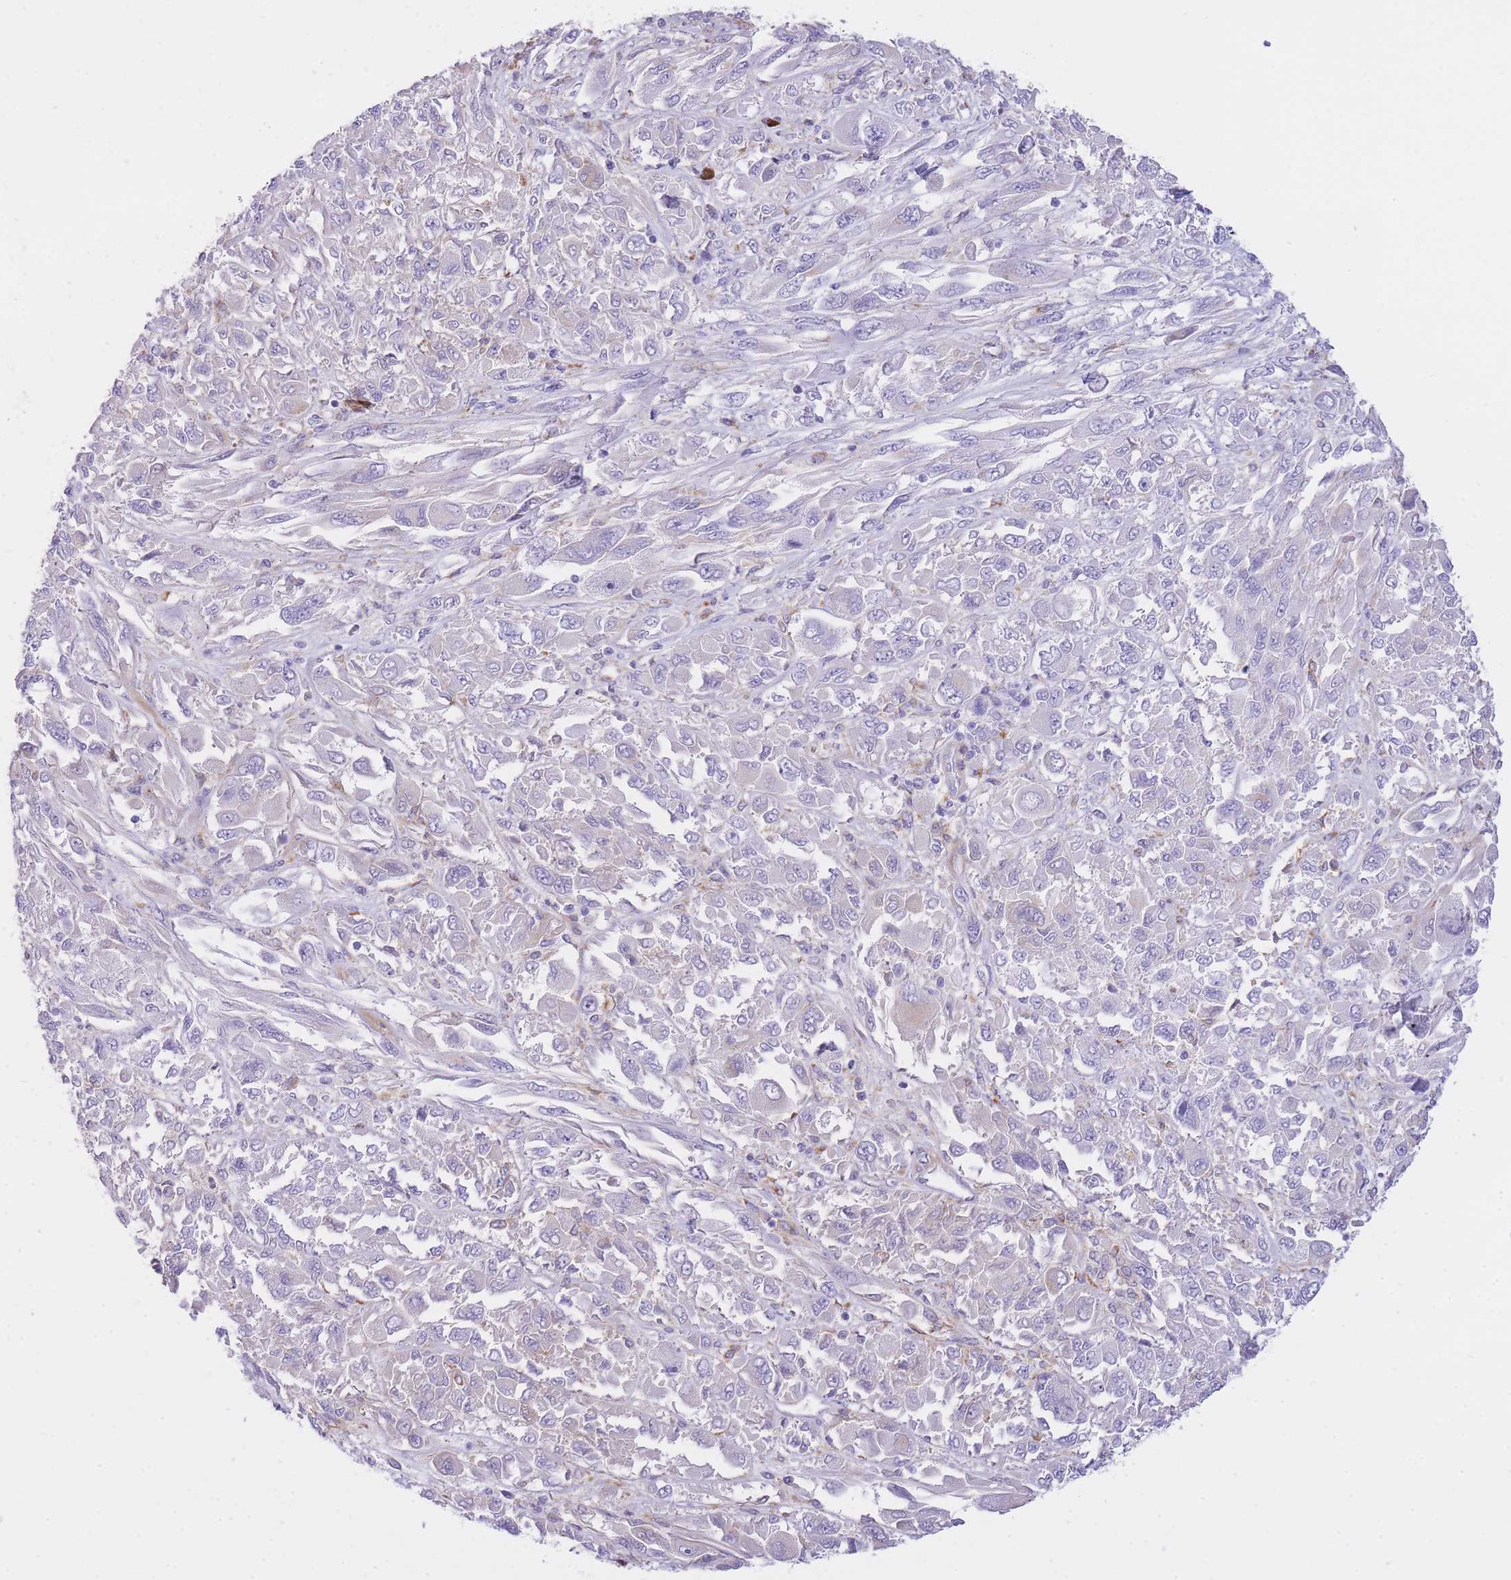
{"staining": {"intensity": "negative", "quantity": "none", "location": "none"}, "tissue": "melanoma", "cell_type": "Tumor cells", "image_type": "cancer", "snomed": [{"axis": "morphology", "description": "Malignant melanoma, NOS"}, {"axis": "topography", "description": "Skin"}], "caption": "Tumor cells show no significant staining in melanoma.", "gene": "PLBD1", "patient": {"sex": "female", "age": 91}}